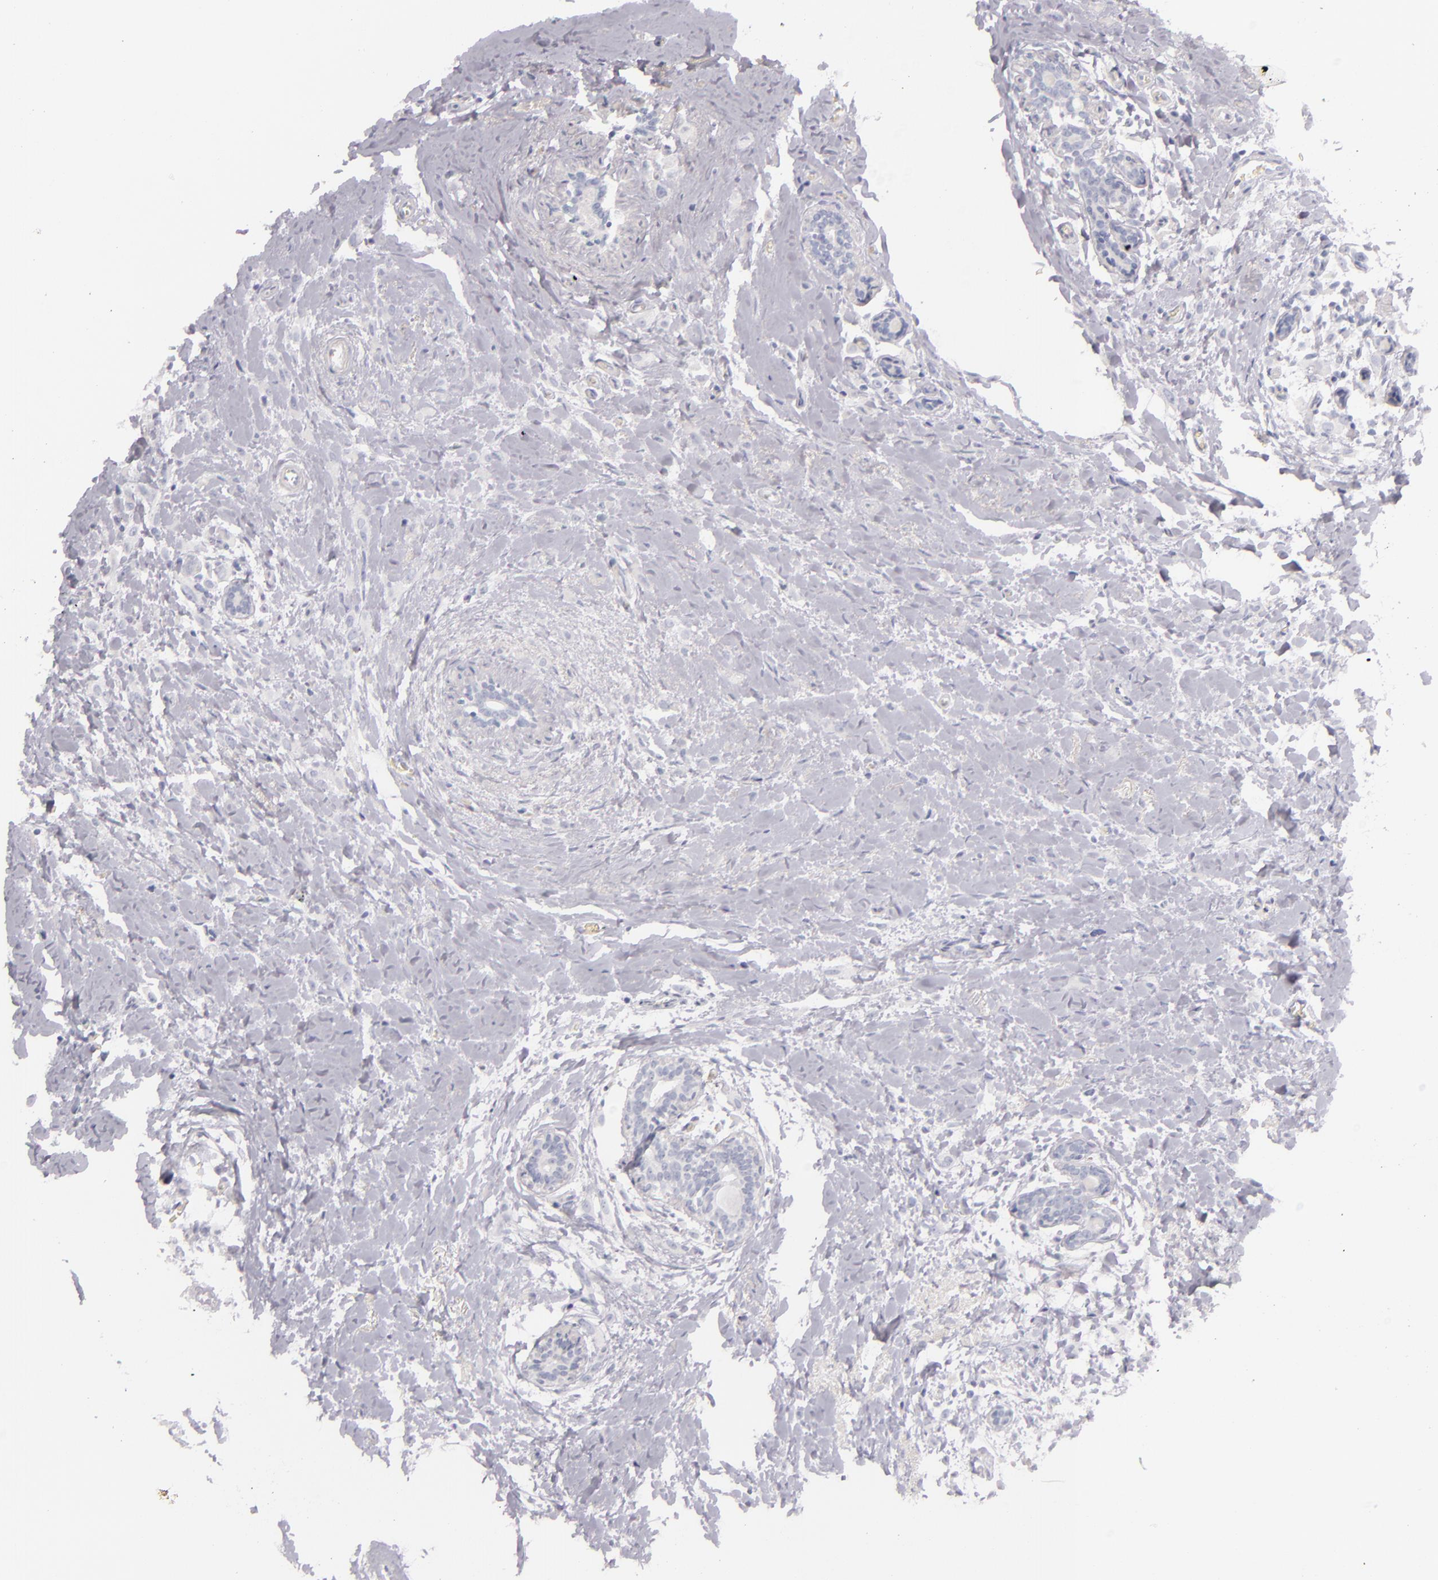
{"staining": {"intensity": "negative", "quantity": "none", "location": "none"}, "tissue": "breast cancer", "cell_type": "Tumor cells", "image_type": "cancer", "snomed": [{"axis": "morphology", "description": "Lobular carcinoma"}, {"axis": "topography", "description": "Breast"}], "caption": "DAB (3,3'-diaminobenzidine) immunohistochemical staining of human breast cancer reveals no significant positivity in tumor cells.", "gene": "FABP1", "patient": {"sex": "female", "age": 57}}